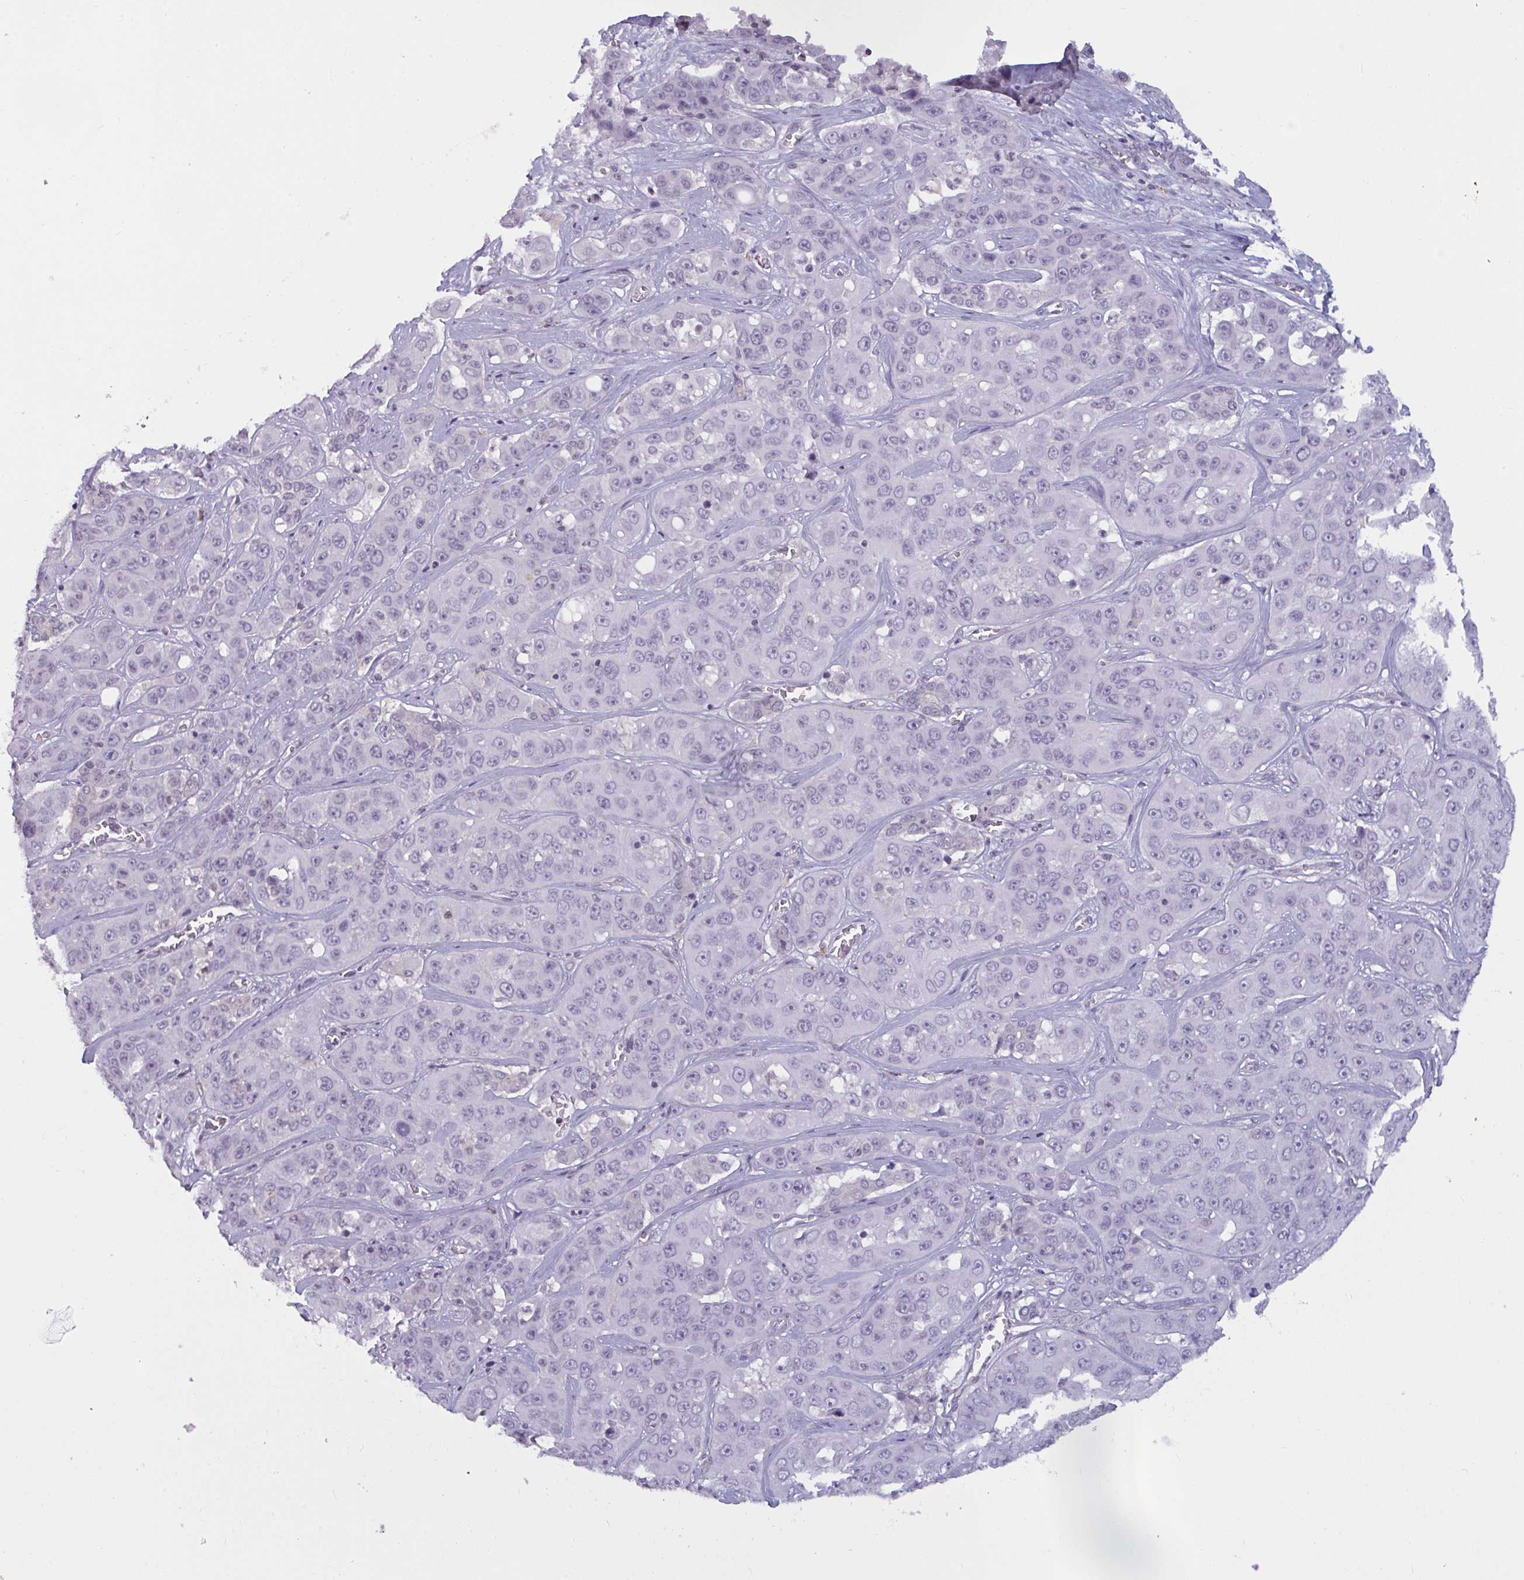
{"staining": {"intensity": "negative", "quantity": "none", "location": "none"}, "tissue": "liver cancer", "cell_type": "Tumor cells", "image_type": "cancer", "snomed": [{"axis": "morphology", "description": "Cholangiocarcinoma"}, {"axis": "topography", "description": "Liver"}], "caption": "Tumor cells show no significant expression in liver cancer.", "gene": "TBC1D4", "patient": {"sex": "female", "age": 52}}